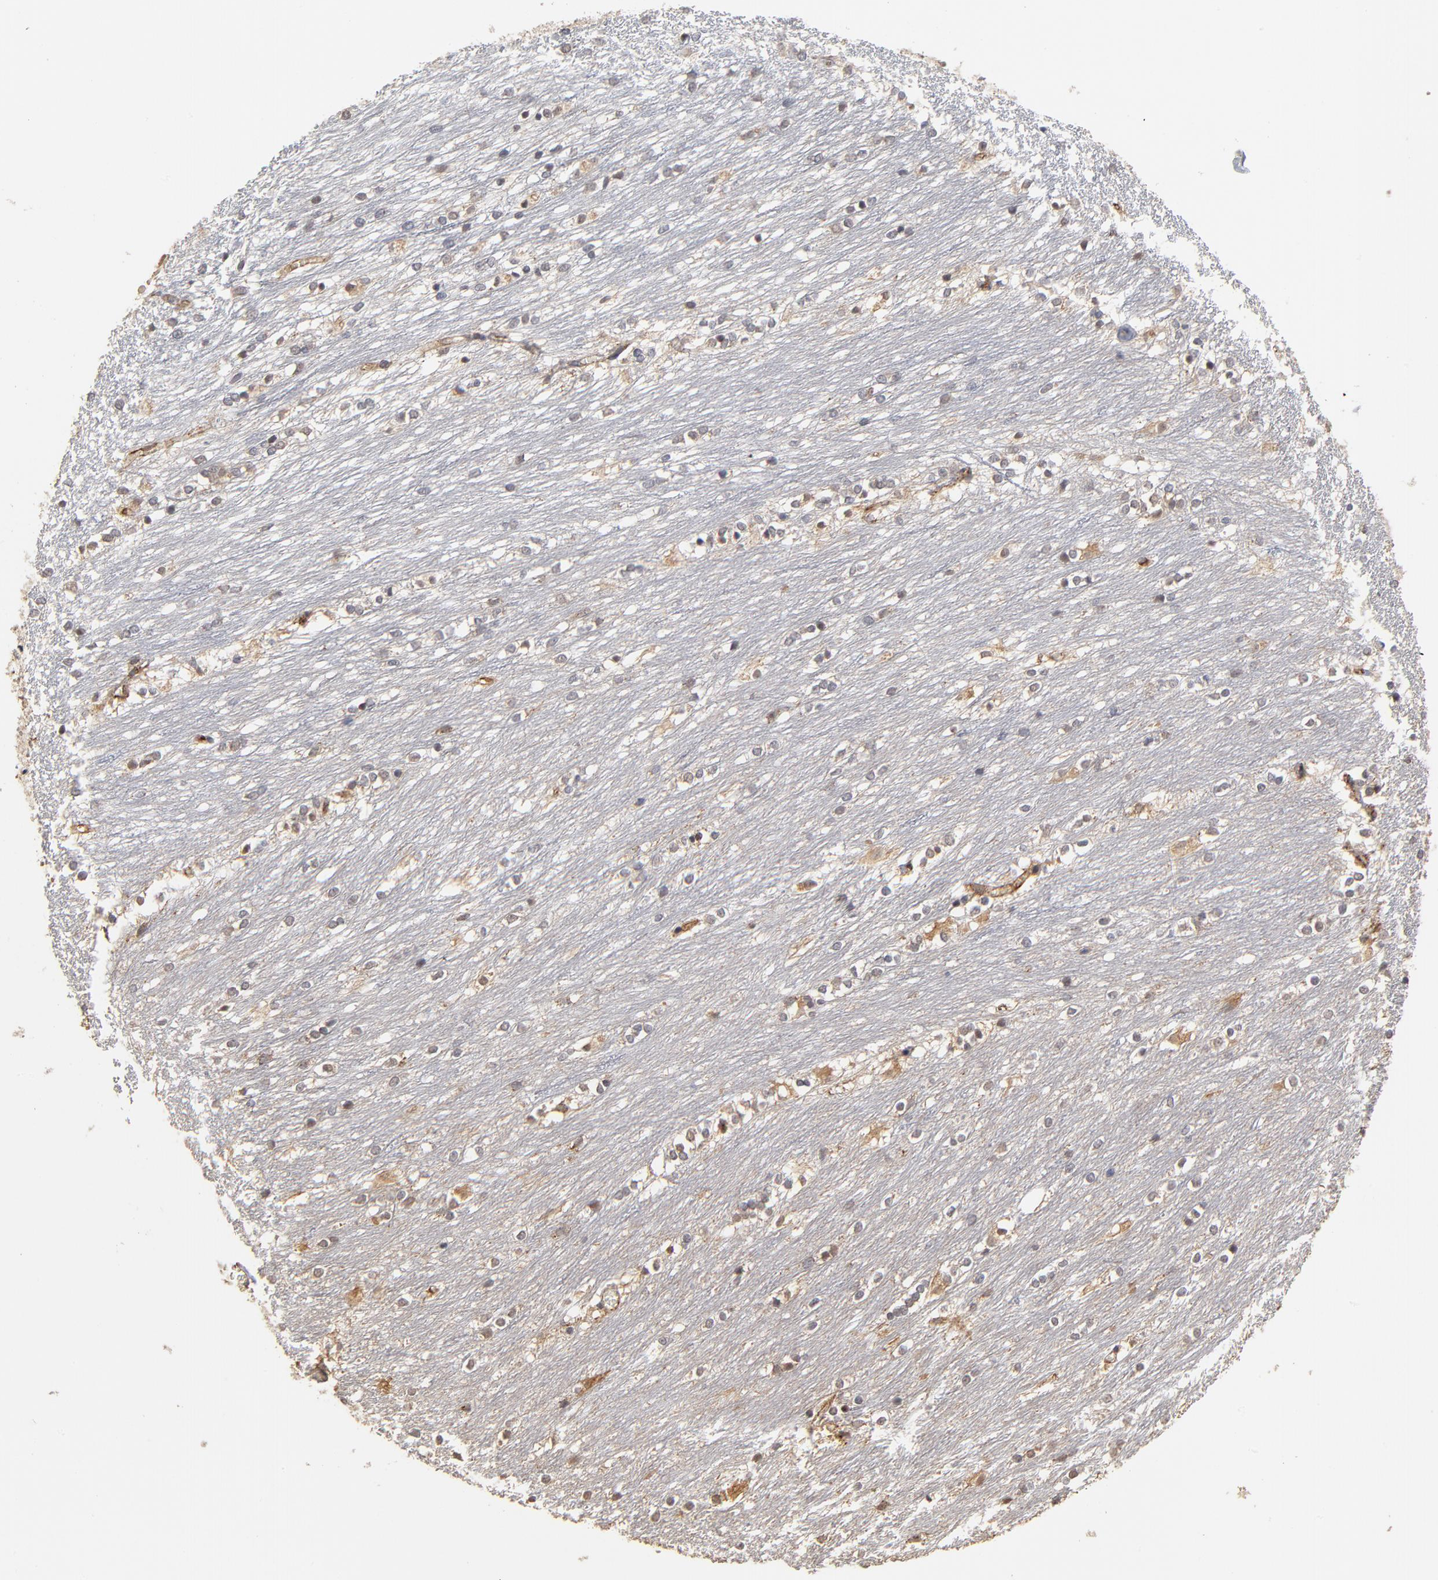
{"staining": {"intensity": "negative", "quantity": "none", "location": "none"}, "tissue": "caudate", "cell_type": "Glial cells", "image_type": "normal", "snomed": [{"axis": "morphology", "description": "Normal tissue, NOS"}, {"axis": "topography", "description": "Lateral ventricle wall"}], "caption": "An IHC photomicrograph of normal caudate is shown. There is no staining in glial cells of caudate.", "gene": "ASB8", "patient": {"sex": "female", "age": 19}}